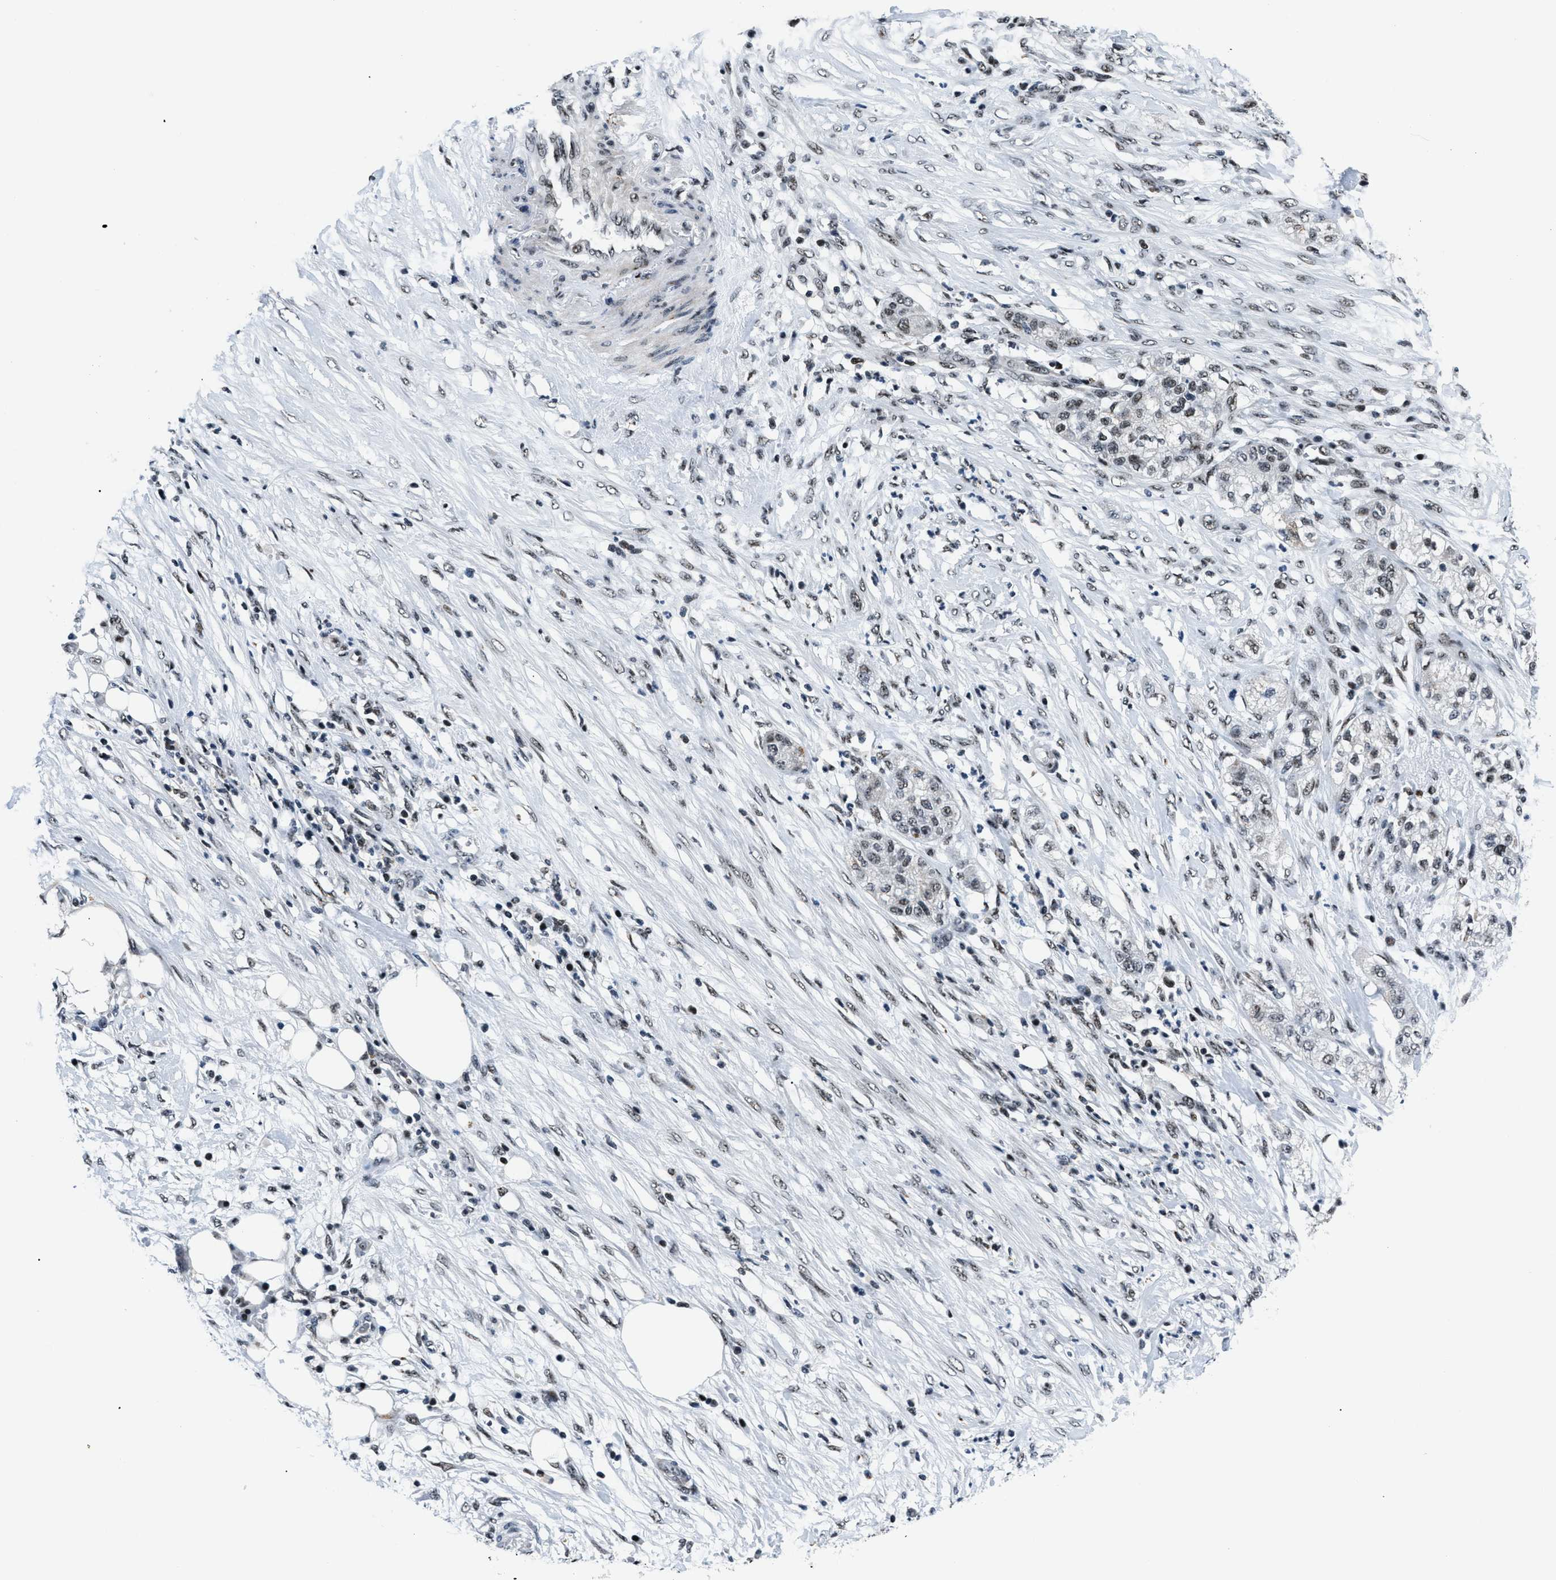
{"staining": {"intensity": "strong", "quantity": "25%-75%", "location": "nuclear"}, "tissue": "pancreatic cancer", "cell_type": "Tumor cells", "image_type": "cancer", "snomed": [{"axis": "morphology", "description": "Adenocarcinoma, NOS"}, {"axis": "topography", "description": "Pancreas"}], "caption": "The histopathology image shows immunohistochemical staining of pancreatic adenocarcinoma. There is strong nuclear positivity is seen in approximately 25%-75% of tumor cells. (DAB (3,3'-diaminobenzidine) IHC with brightfield microscopy, high magnification).", "gene": "SMARCB1", "patient": {"sex": "female", "age": 78}}